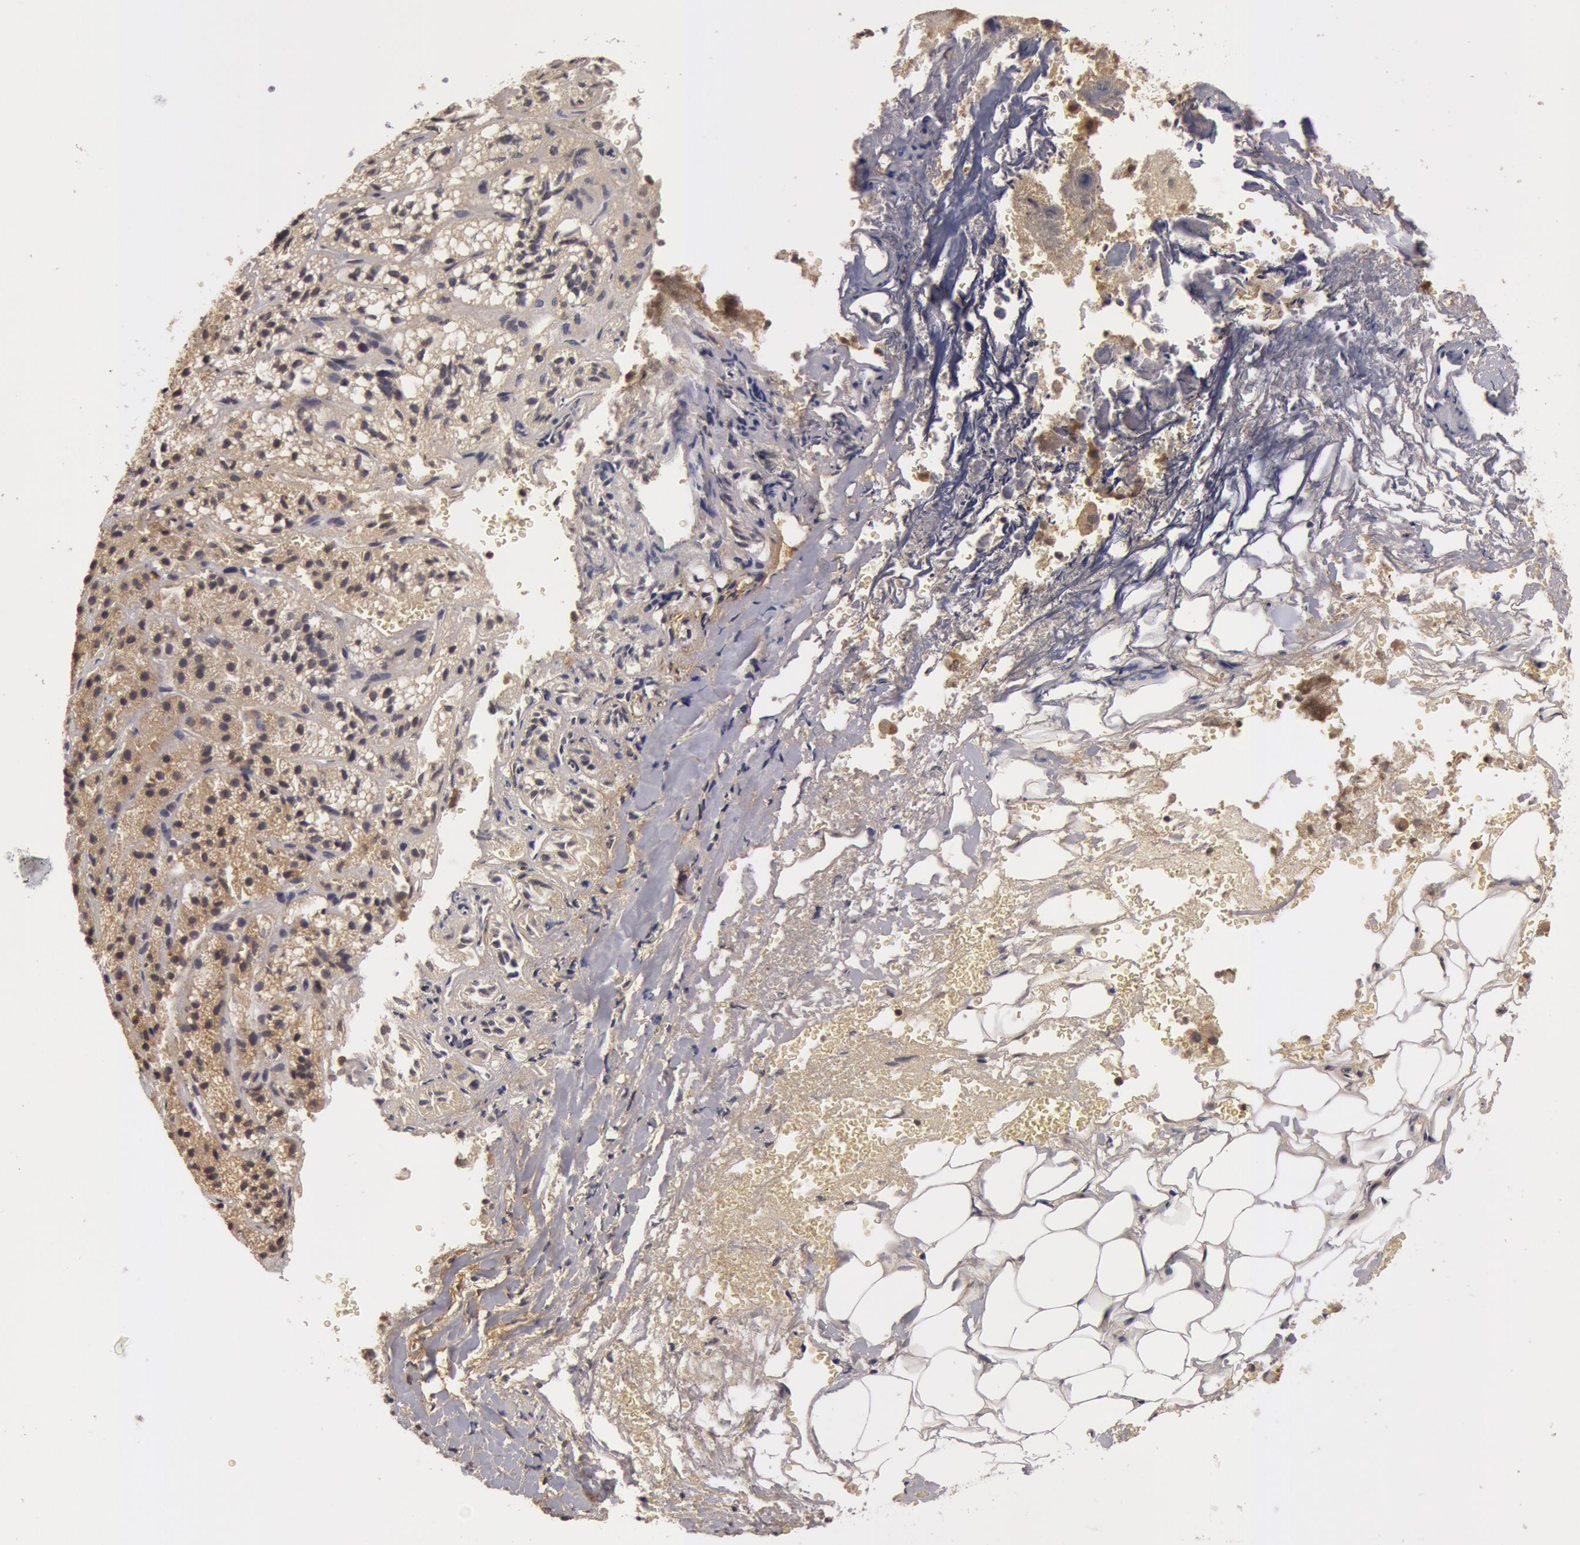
{"staining": {"intensity": "weak", "quantity": ">75%", "location": "cytoplasmic/membranous"}, "tissue": "adrenal gland", "cell_type": "Glandular cells", "image_type": "normal", "snomed": [{"axis": "morphology", "description": "Normal tissue, NOS"}, {"axis": "topography", "description": "Adrenal gland"}], "caption": "Adrenal gland stained with a brown dye reveals weak cytoplasmic/membranous positive staining in about >75% of glandular cells.", "gene": "BCHE", "patient": {"sex": "female", "age": 71}}